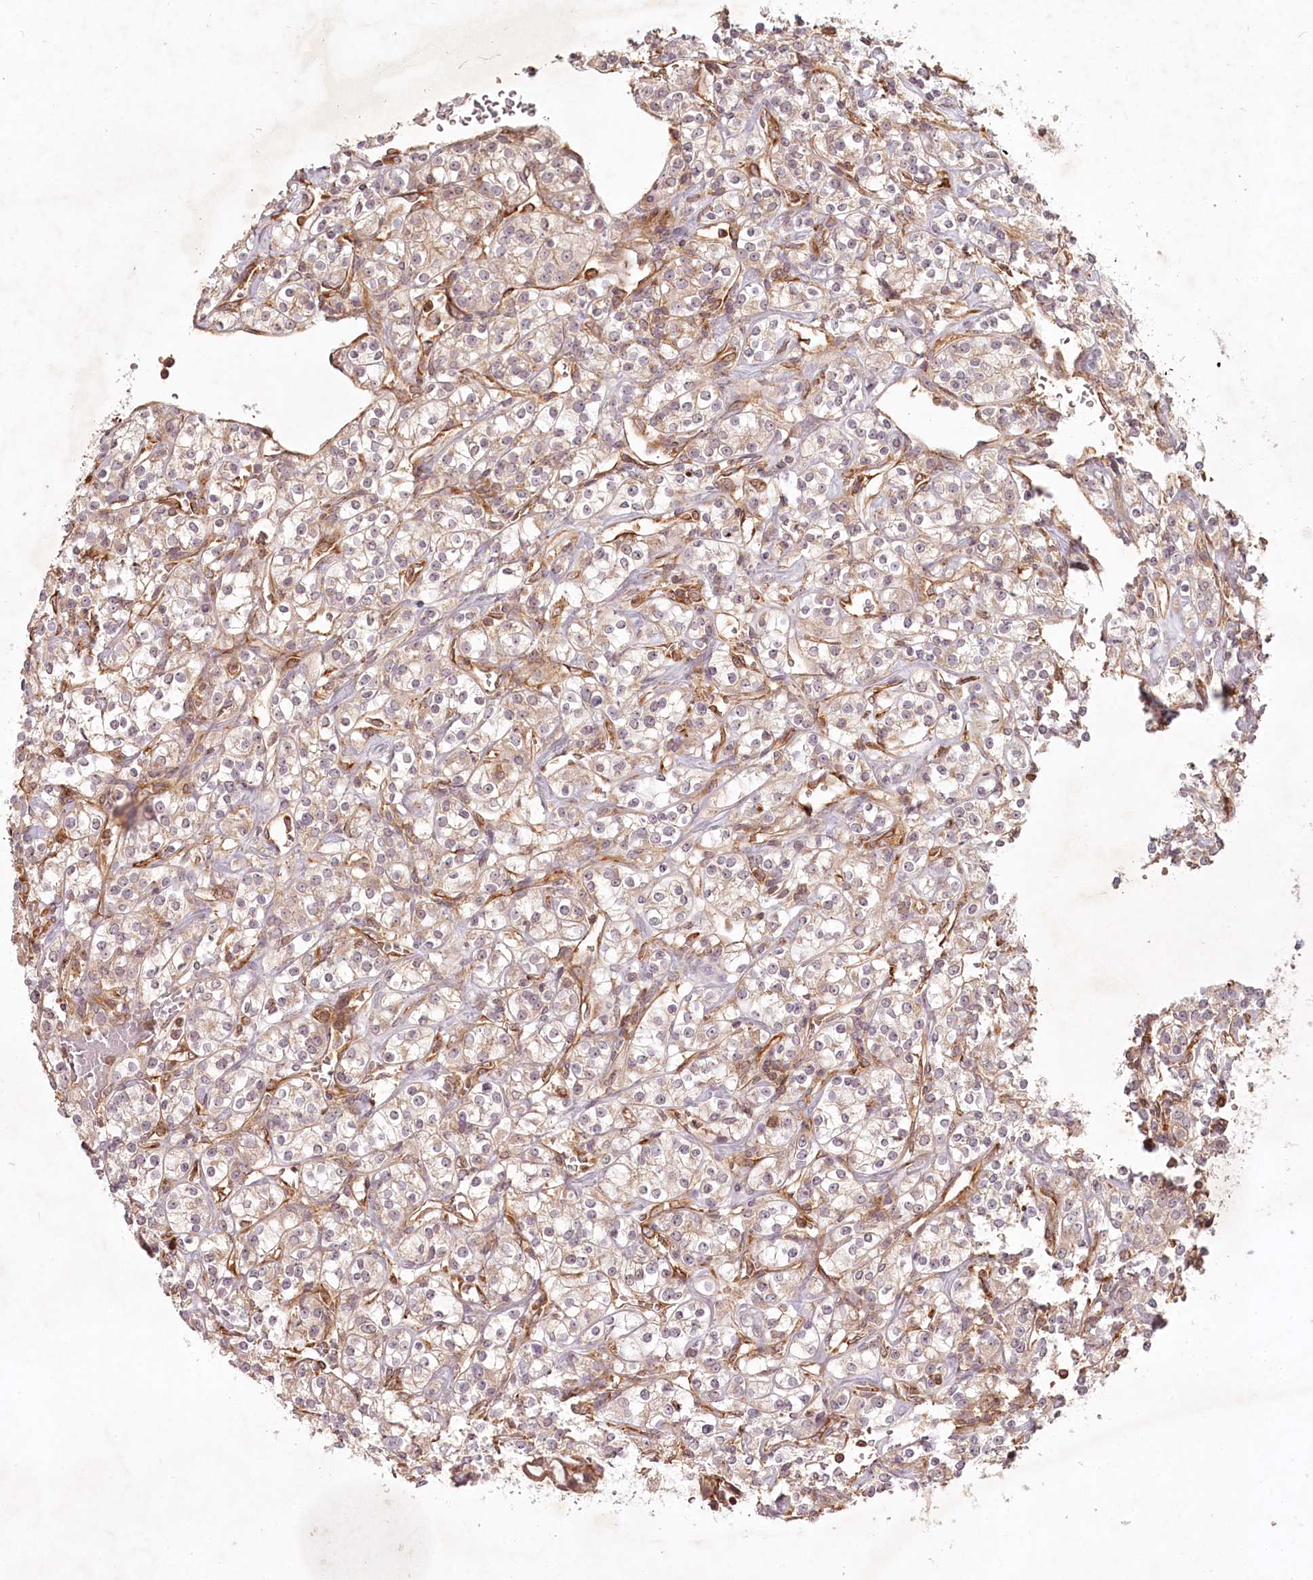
{"staining": {"intensity": "weak", "quantity": "<25%", "location": "cytoplasmic/membranous"}, "tissue": "renal cancer", "cell_type": "Tumor cells", "image_type": "cancer", "snomed": [{"axis": "morphology", "description": "Adenocarcinoma, NOS"}, {"axis": "topography", "description": "Kidney"}], "caption": "Immunohistochemistry (IHC) micrograph of neoplastic tissue: human renal cancer stained with DAB exhibits no significant protein positivity in tumor cells.", "gene": "TMIE", "patient": {"sex": "male", "age": 77}}